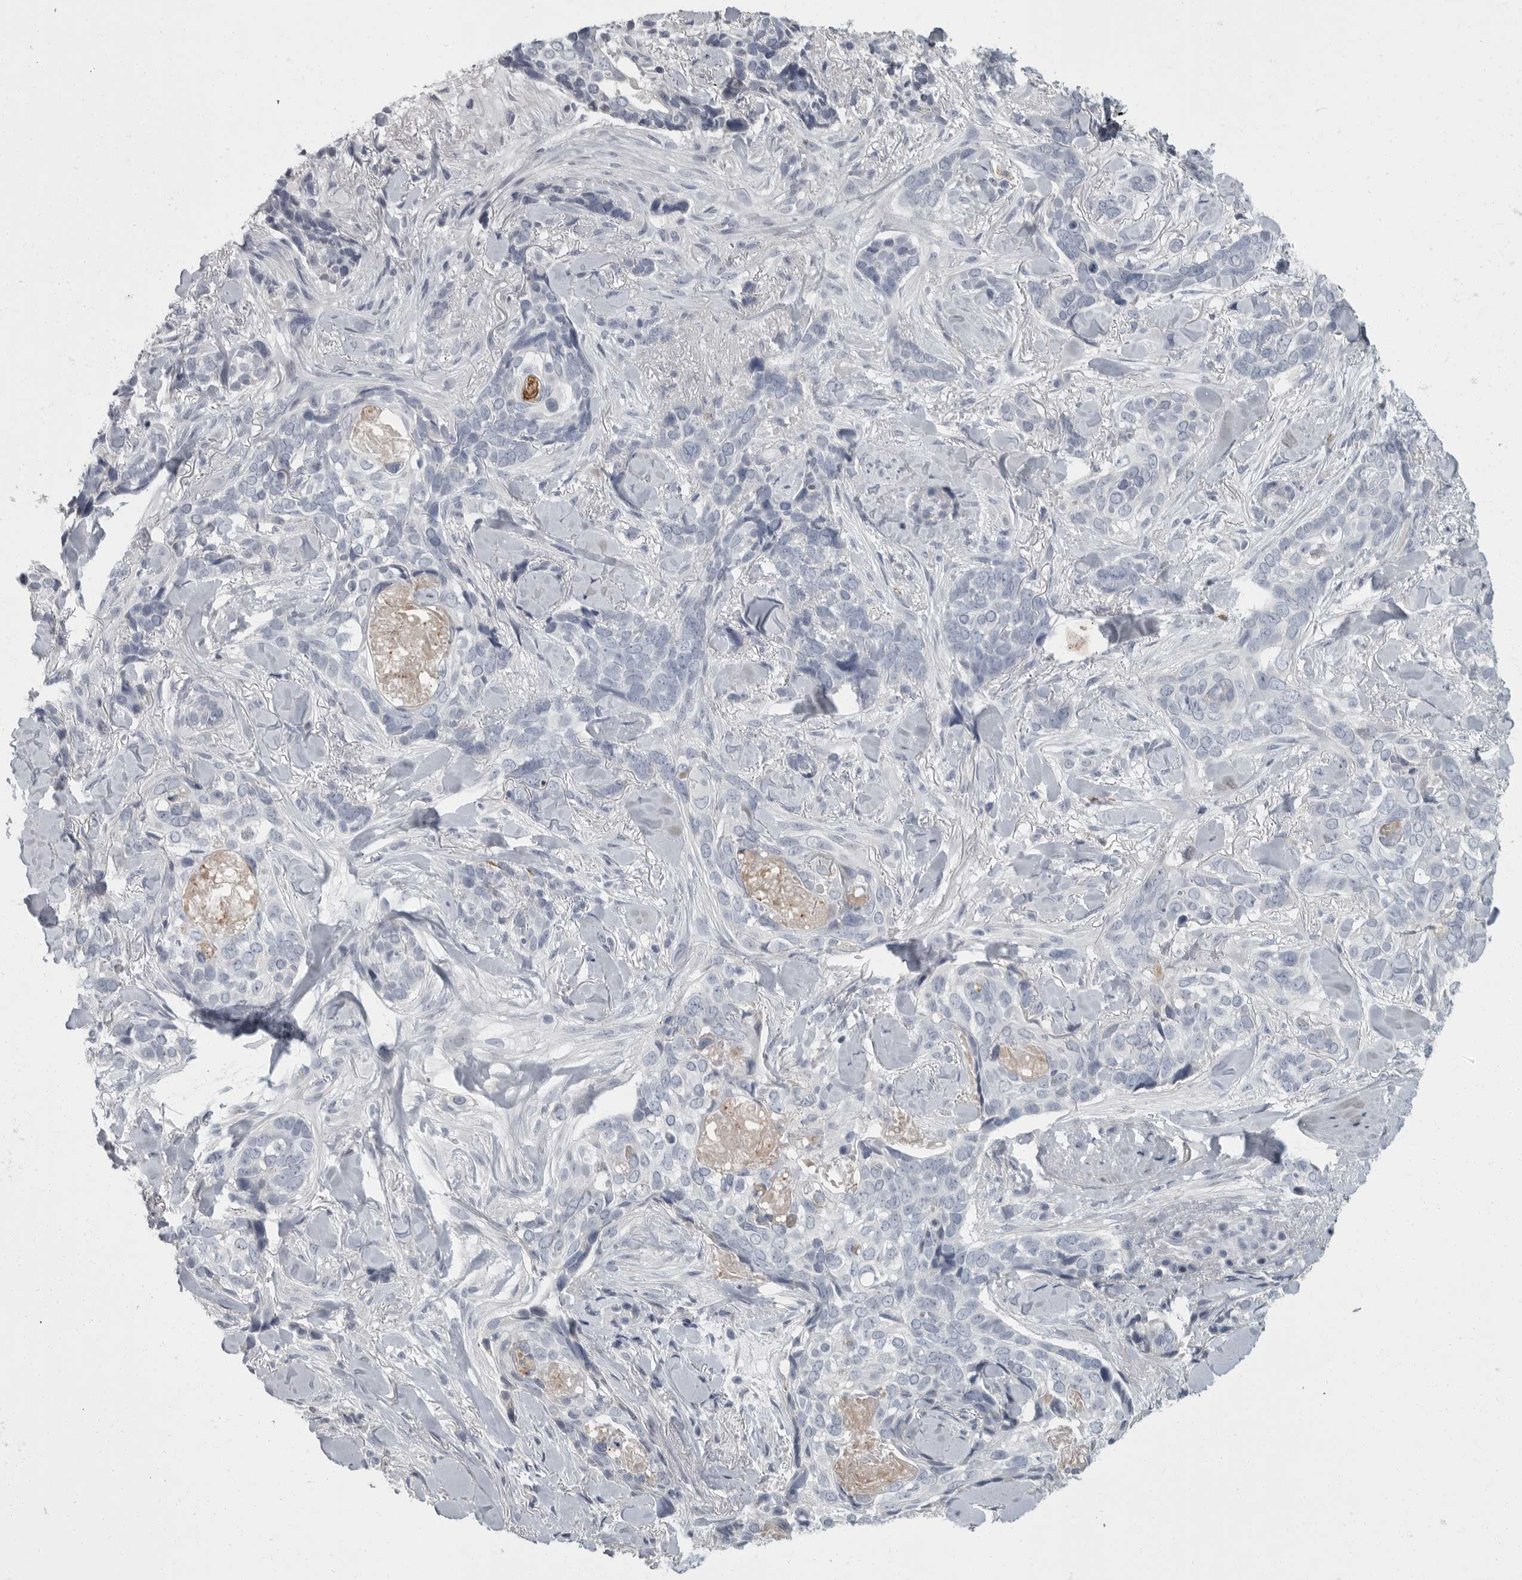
{"staining": {"intensity": "negative", "quantity": "none", "location": "none"}, "tissue": "skin cancer", "cell_type": "Tumor cells", "image_type": "cancer", "snomed": [{"axis": "morphology", "description": "Basal cell carcinoma"}, {"axis": "topography", "description": "Skin"}], "caption": "A high-resolution image shows IHC staining of skin basal cell carcinoma, which shows no significant expression in tumor cells.", "gene": "SLC25A39", "patient": {"sex": "female", "age": 82}}